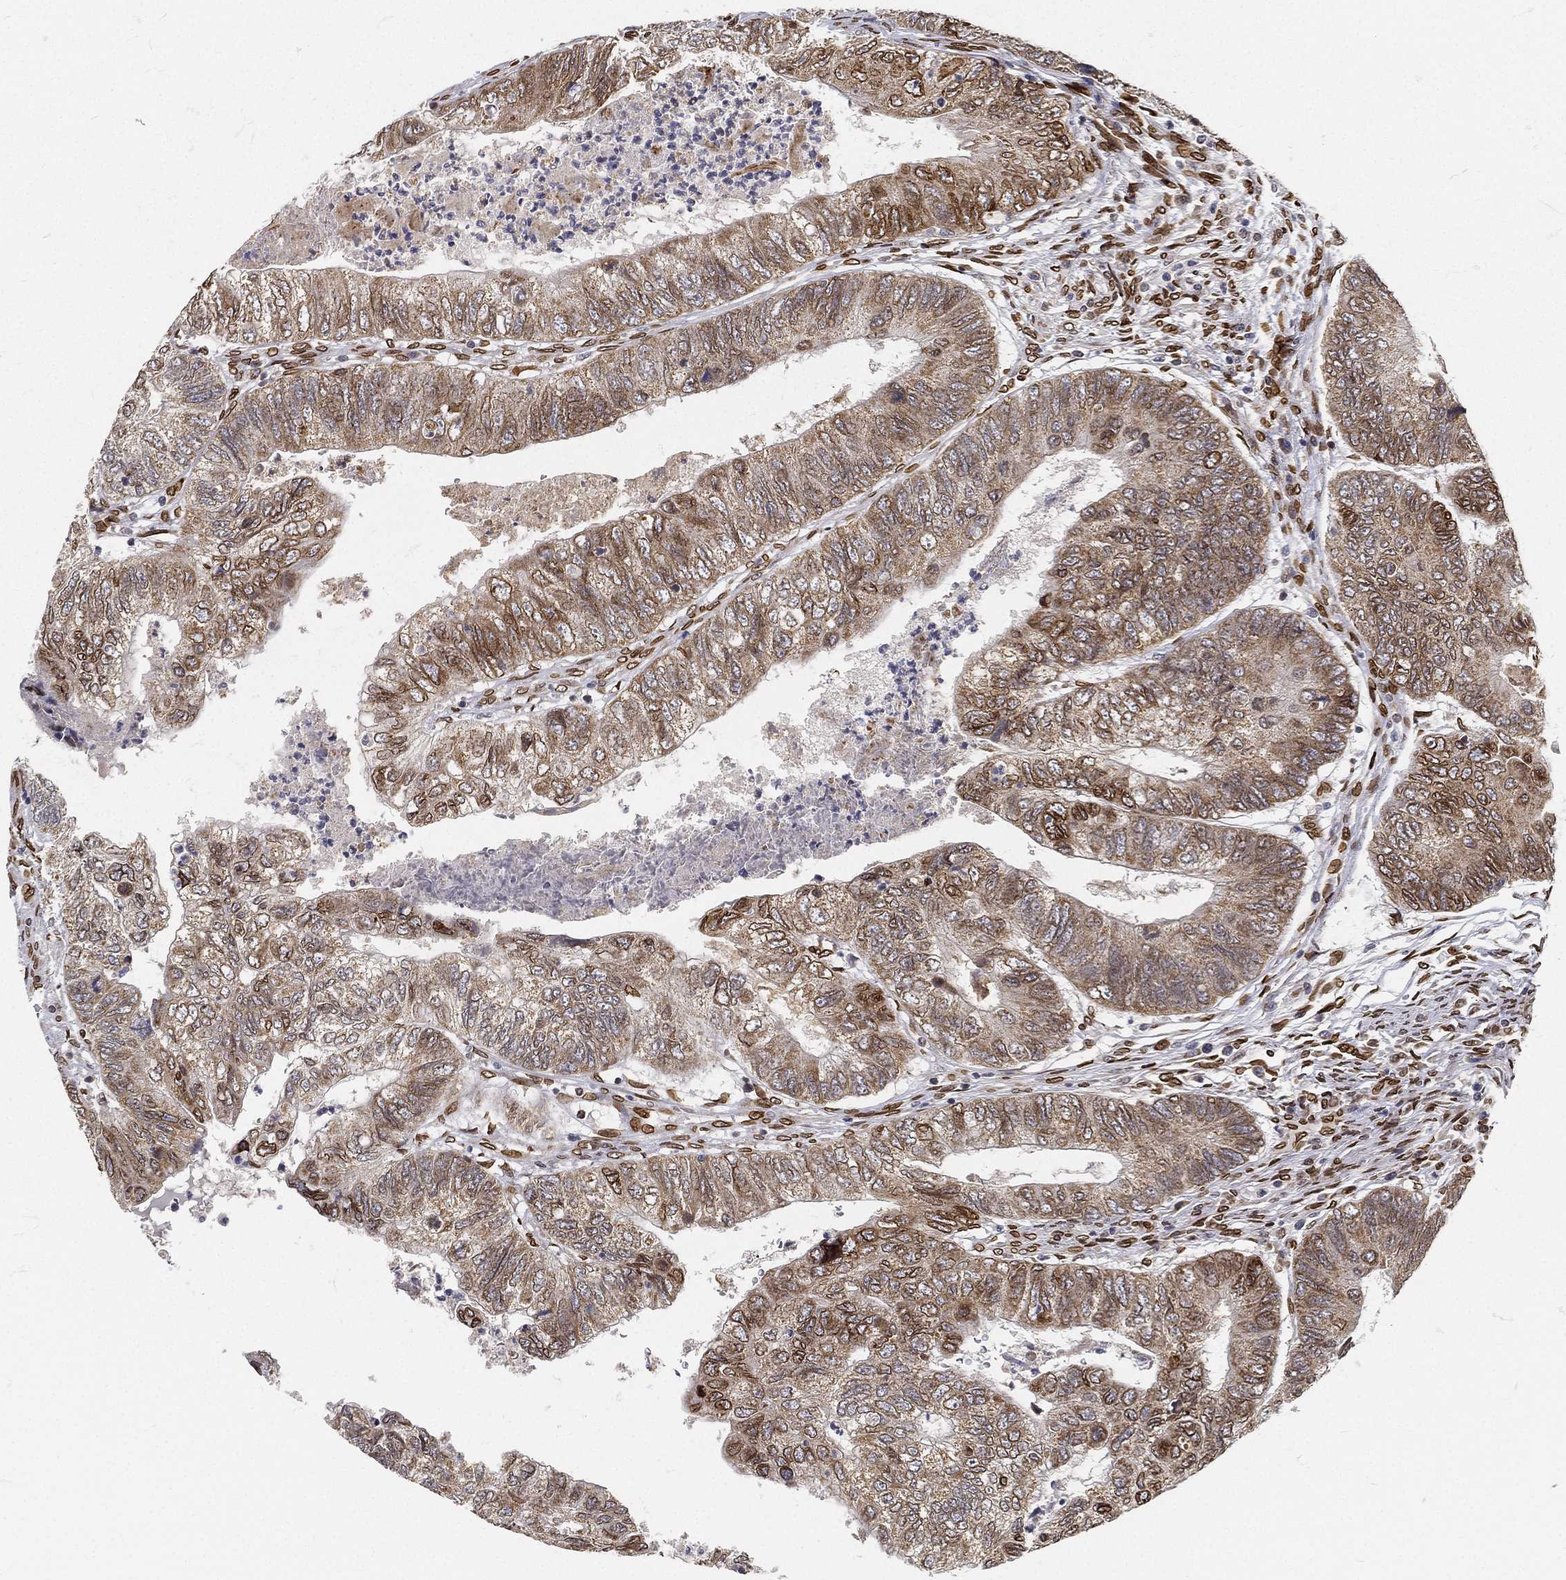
{"staining": {"intensity": "moderate", "quantity": "25%-75%", "location": "cytoplasmic/membranous,nuclear"}, "tissue": "colorectal cancer", "cell_type": "Tumor cells", "image_type": "cancer", "snomed": [{"axis": "morphology", "description": "Adenocarcinoma, NOS"}, {"axis": "topography", "description": "Colon"}], "caption": "Moderate cytoplasmic/membranous and nuclear protein positivity is appreciated in about 25%-75% of tumor cells in adenocarcinoma (colorectal). (brown staining indicates protein expression, while blue staining denotes nuclei).", "gene": "PALB2", "patient": {"sex": "female", "age": 67}}